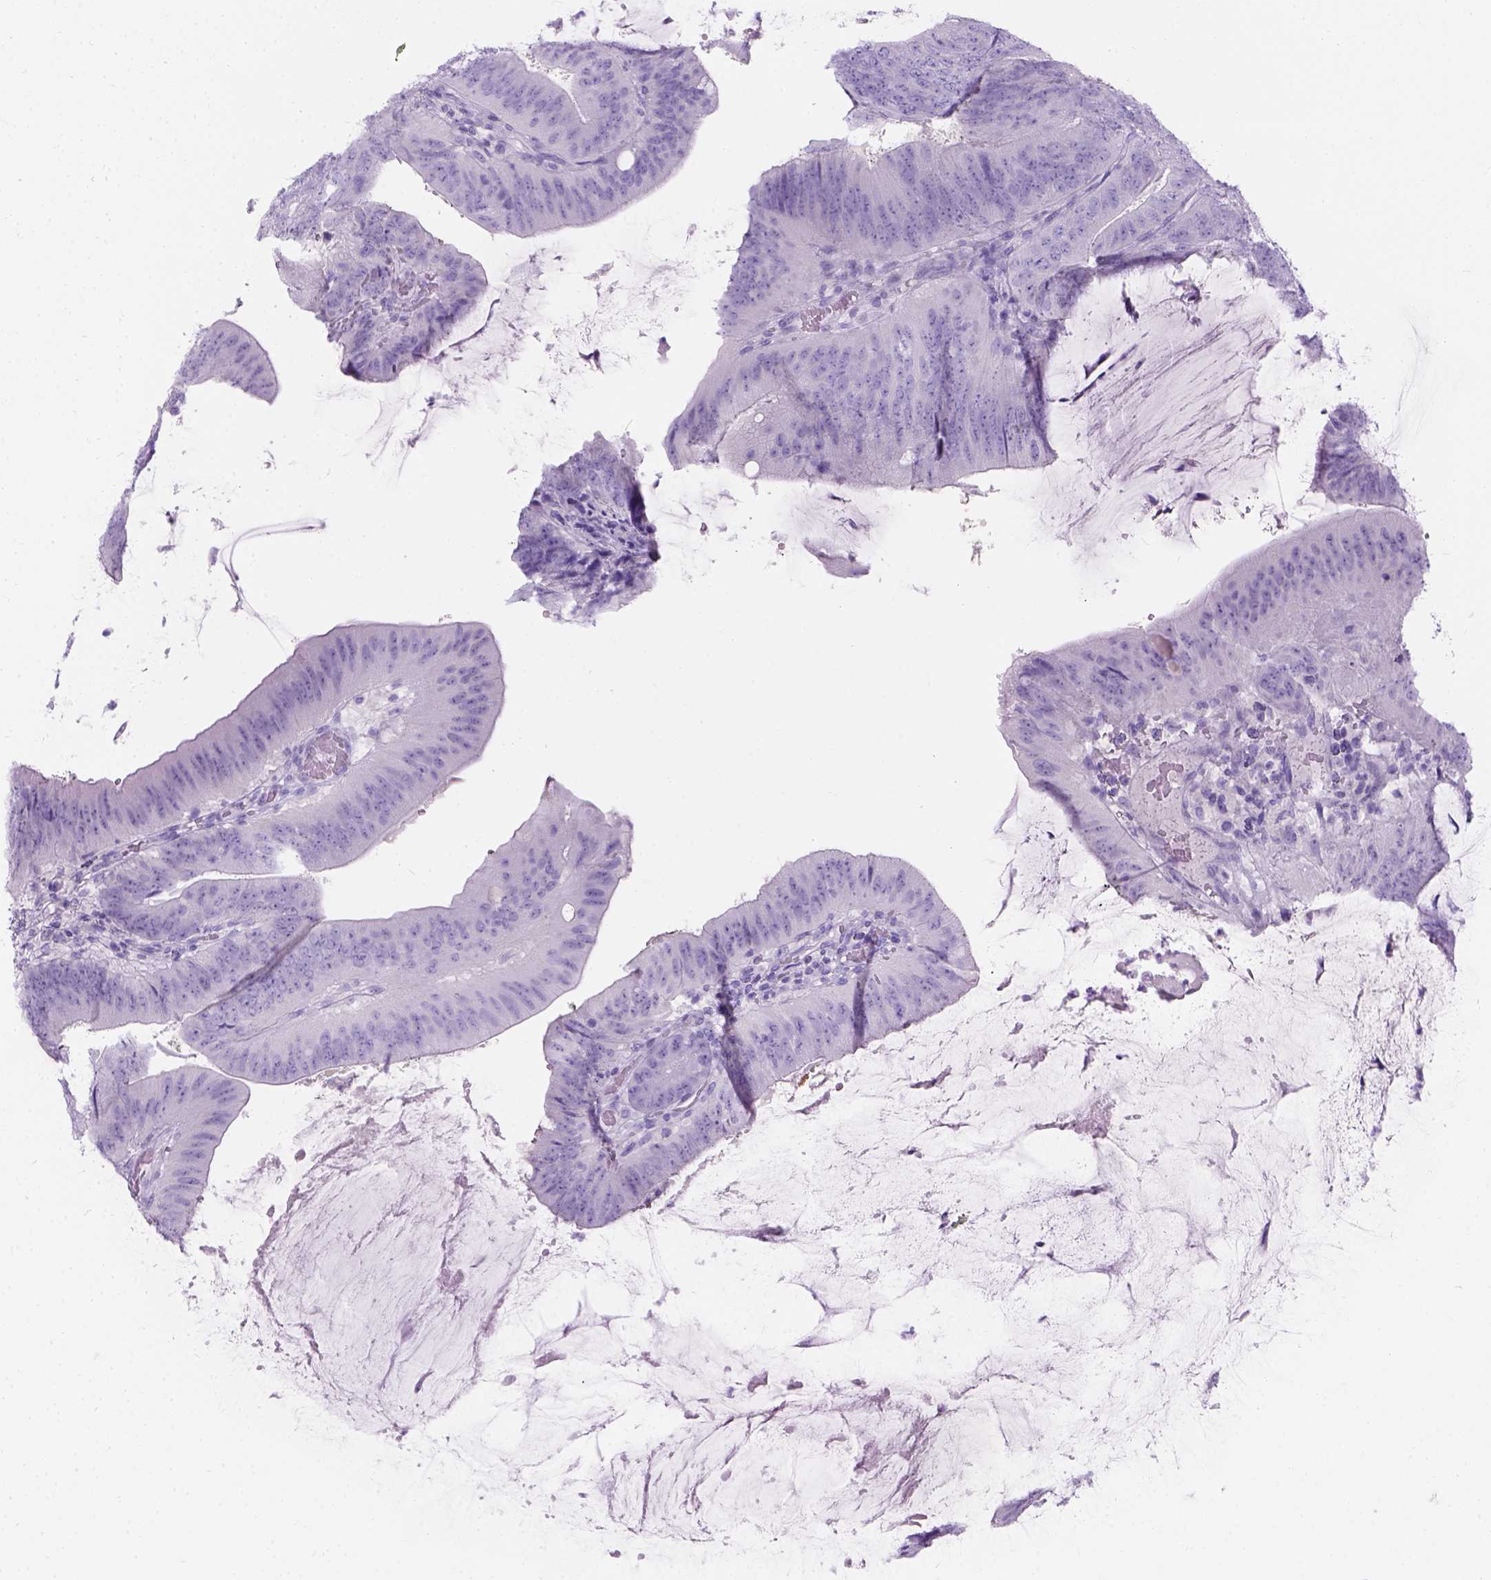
{"staining": {"intensity": "negative", "quantity": "none", "location": "none"}, "tissue": "colorectal cancer", "cell_type": "Tumor cells", "image_type": "cancer", "snomed": [{"axis": "morphology", "description": "Adenocarcinoma, NOS"}, {"axis": "topography", "description": "Colon"}], "caption": "A micrograph of human colorectal adenocarcinoma is negative for staining in tumor cells. (DAB immunohistochemistry with hematoxylin counter stain).", "gene": "C7orf57", "patient": {"sex": "female", "age": 43}}